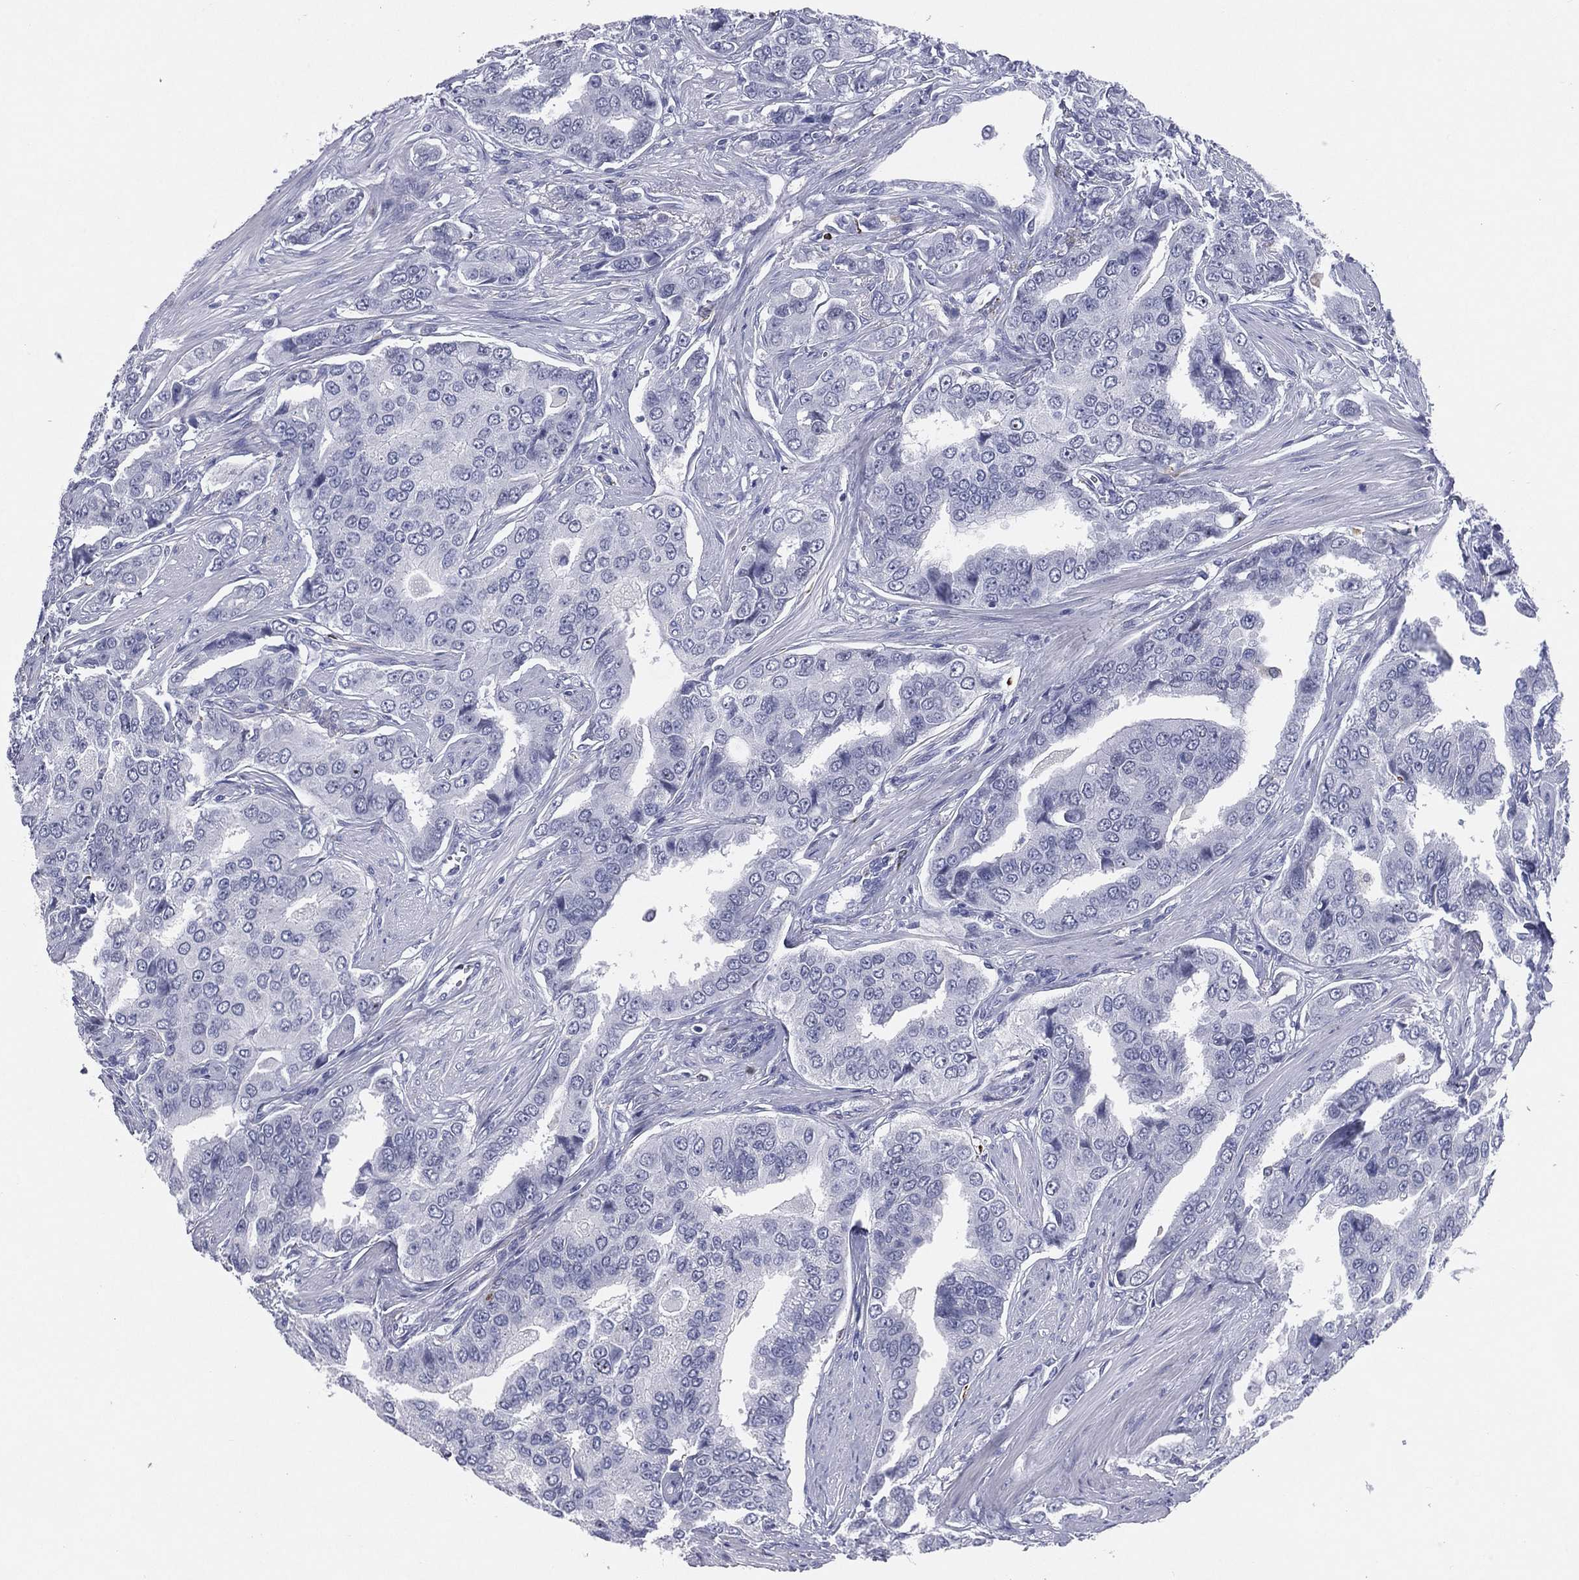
{"staining": {"intensity": "negative", "quantity": "none", "location": "none"}, "tissue": "prostate cancer", "cell_type": "Tumor cells", "image_type": "cancer", "snomed": [{"axis": "morphology", "description": "Adenocarcinoma, NOS"}, {"axis": "topography", "description": "Prostate and seminal vesicle, NOS"}, {"axis": "topography", "description": "Prostate"}], "caption": "The immunohistochemistry micrograph has no significant staining in tumor cells of prostate cancer tissue.", "gene": "HLA-DOA", "patient": {"sex": "male", "age": 69}}